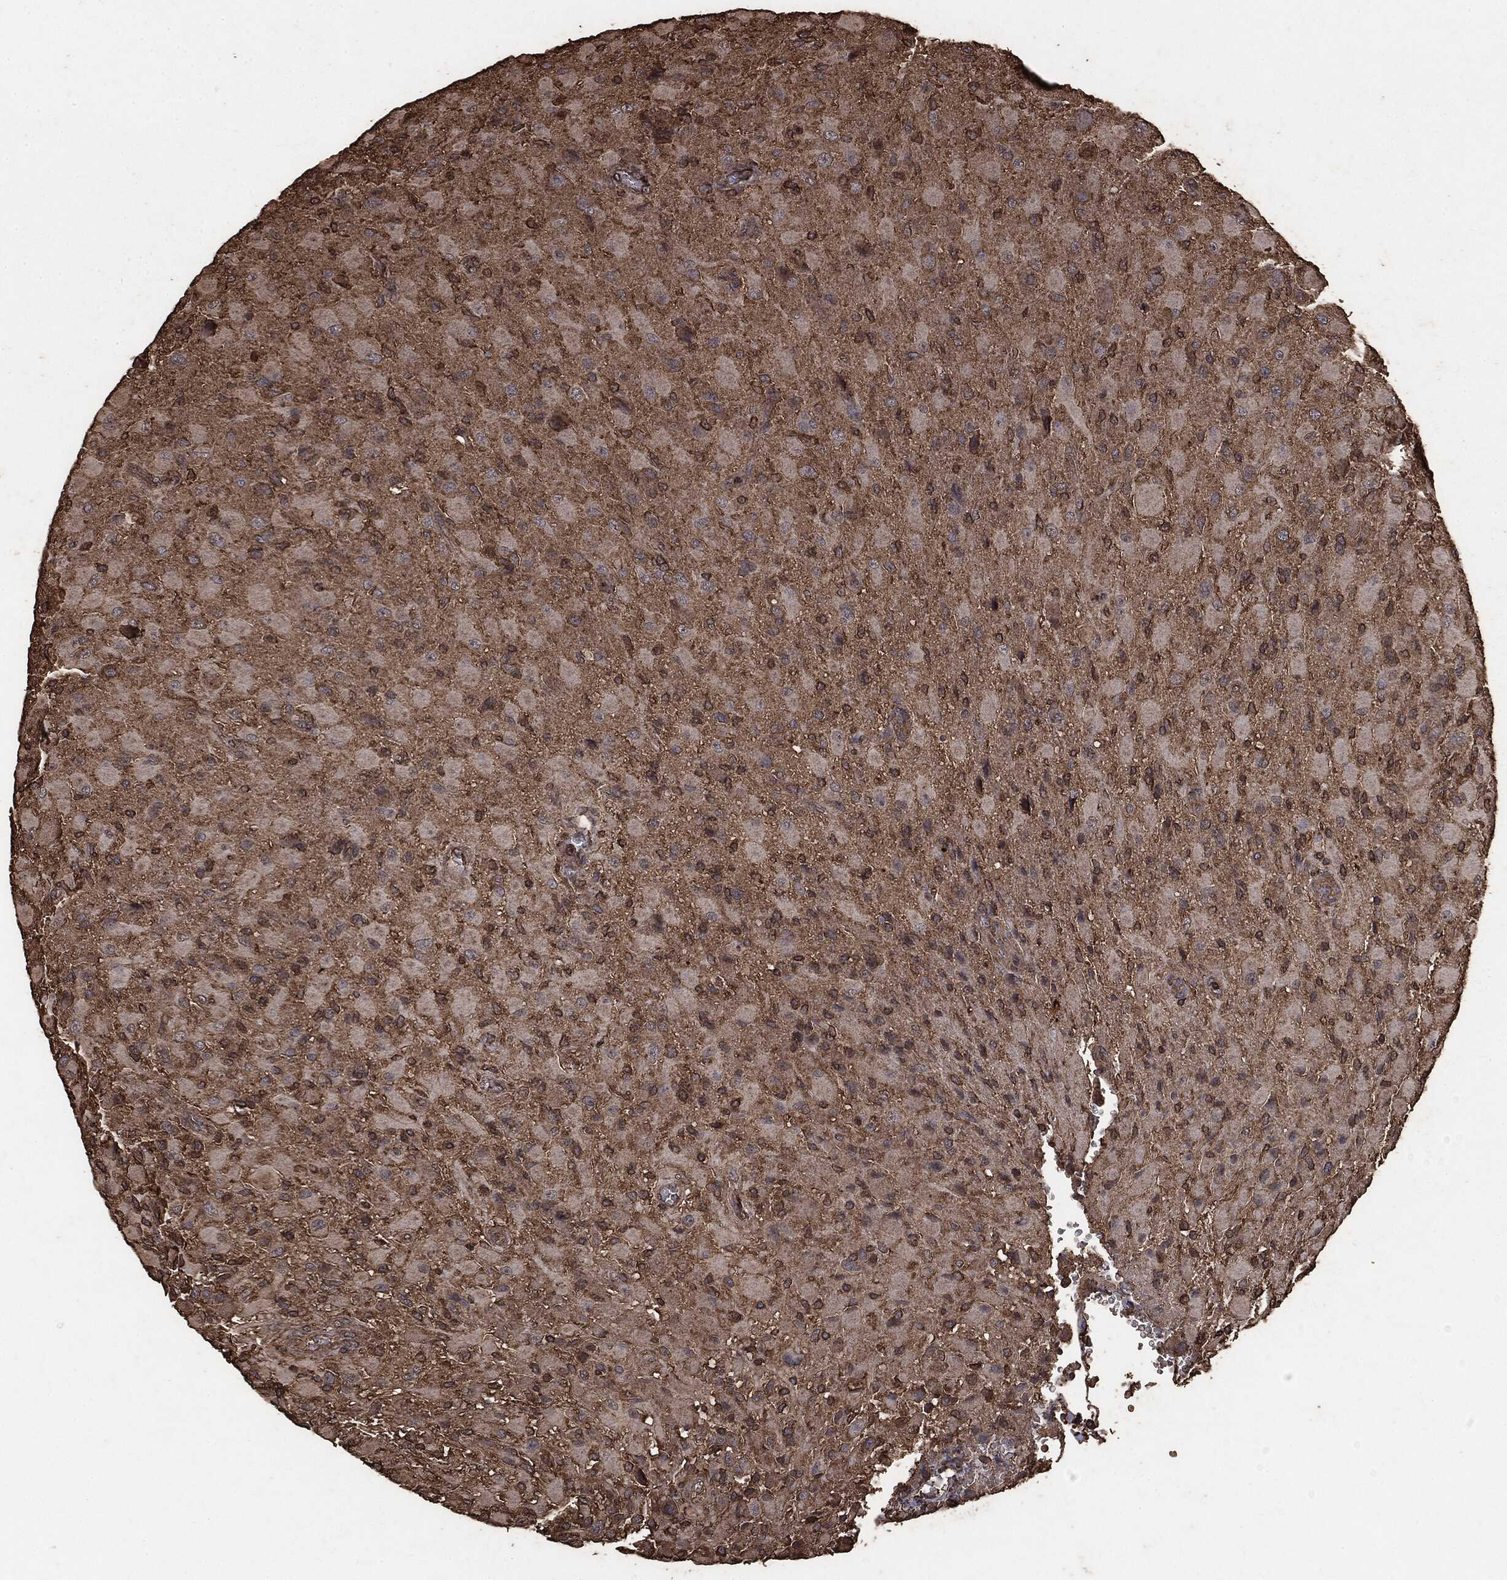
{"staining": {"intensity": "moderate", "quantity": ">75%", "location": "cytoplasmic/membranous"}, "tissue": "glioma", "cell_type": "Tumor cells", "image_type": "cancer", "snomed": [{"axis": "morphology", "description": "Glioma, malignant, High grade"}, {"axis": "topography", "description": "Cerebral cortex"}], "caption": "Immunohistochemistry (IHC) micrograph of human glioma stained for a protein (brown), which demonstrates medium levels of moderate cytoplasmic/membranous positivity in about >75% of tumor cells.", "gene": "MTOR", "patient": {"sex": "male", "age": 35}}